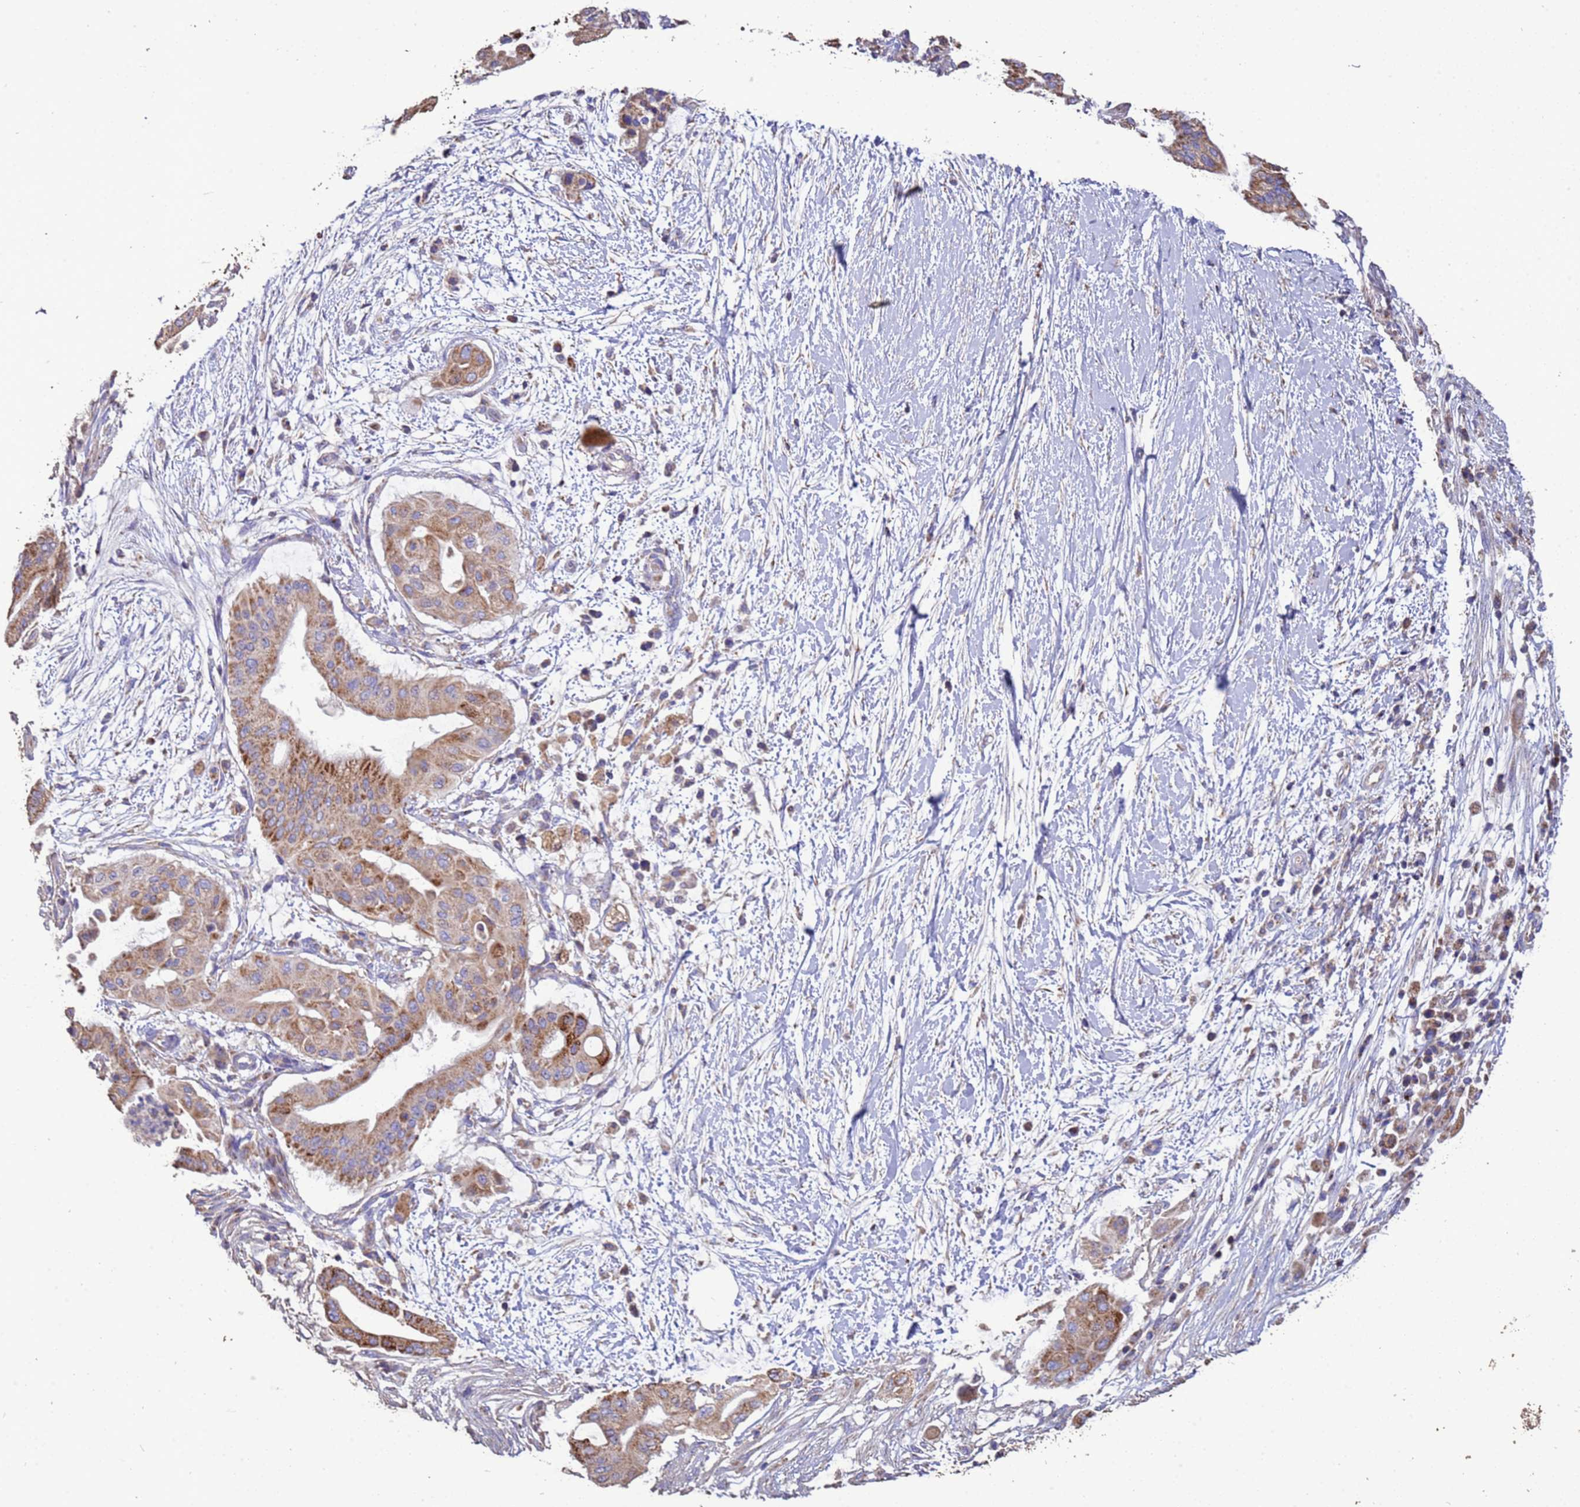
{"staining": {"intensity": "moderate", "quantity": ">75%", "location": "cytoplasmic/membranous"}, "tissue": "pancreatic cancer", "cell_type": "Tumor cells", "image_type": "cancer", "snomed": [{"axis": "morphology", "description": "Adenocarcinoma, NOS"}, {"axis": "topography", "description": "Pancreas"}], "caption": "This histopathology image exhibits IHC staining of adenocarcinoma (pancreatic), with medium moderate cytoplasmic/membranous expression in about >75% of tumor cells.", "gene": "ZNFX1", "patient": {"sex": "male", "age": 68}}